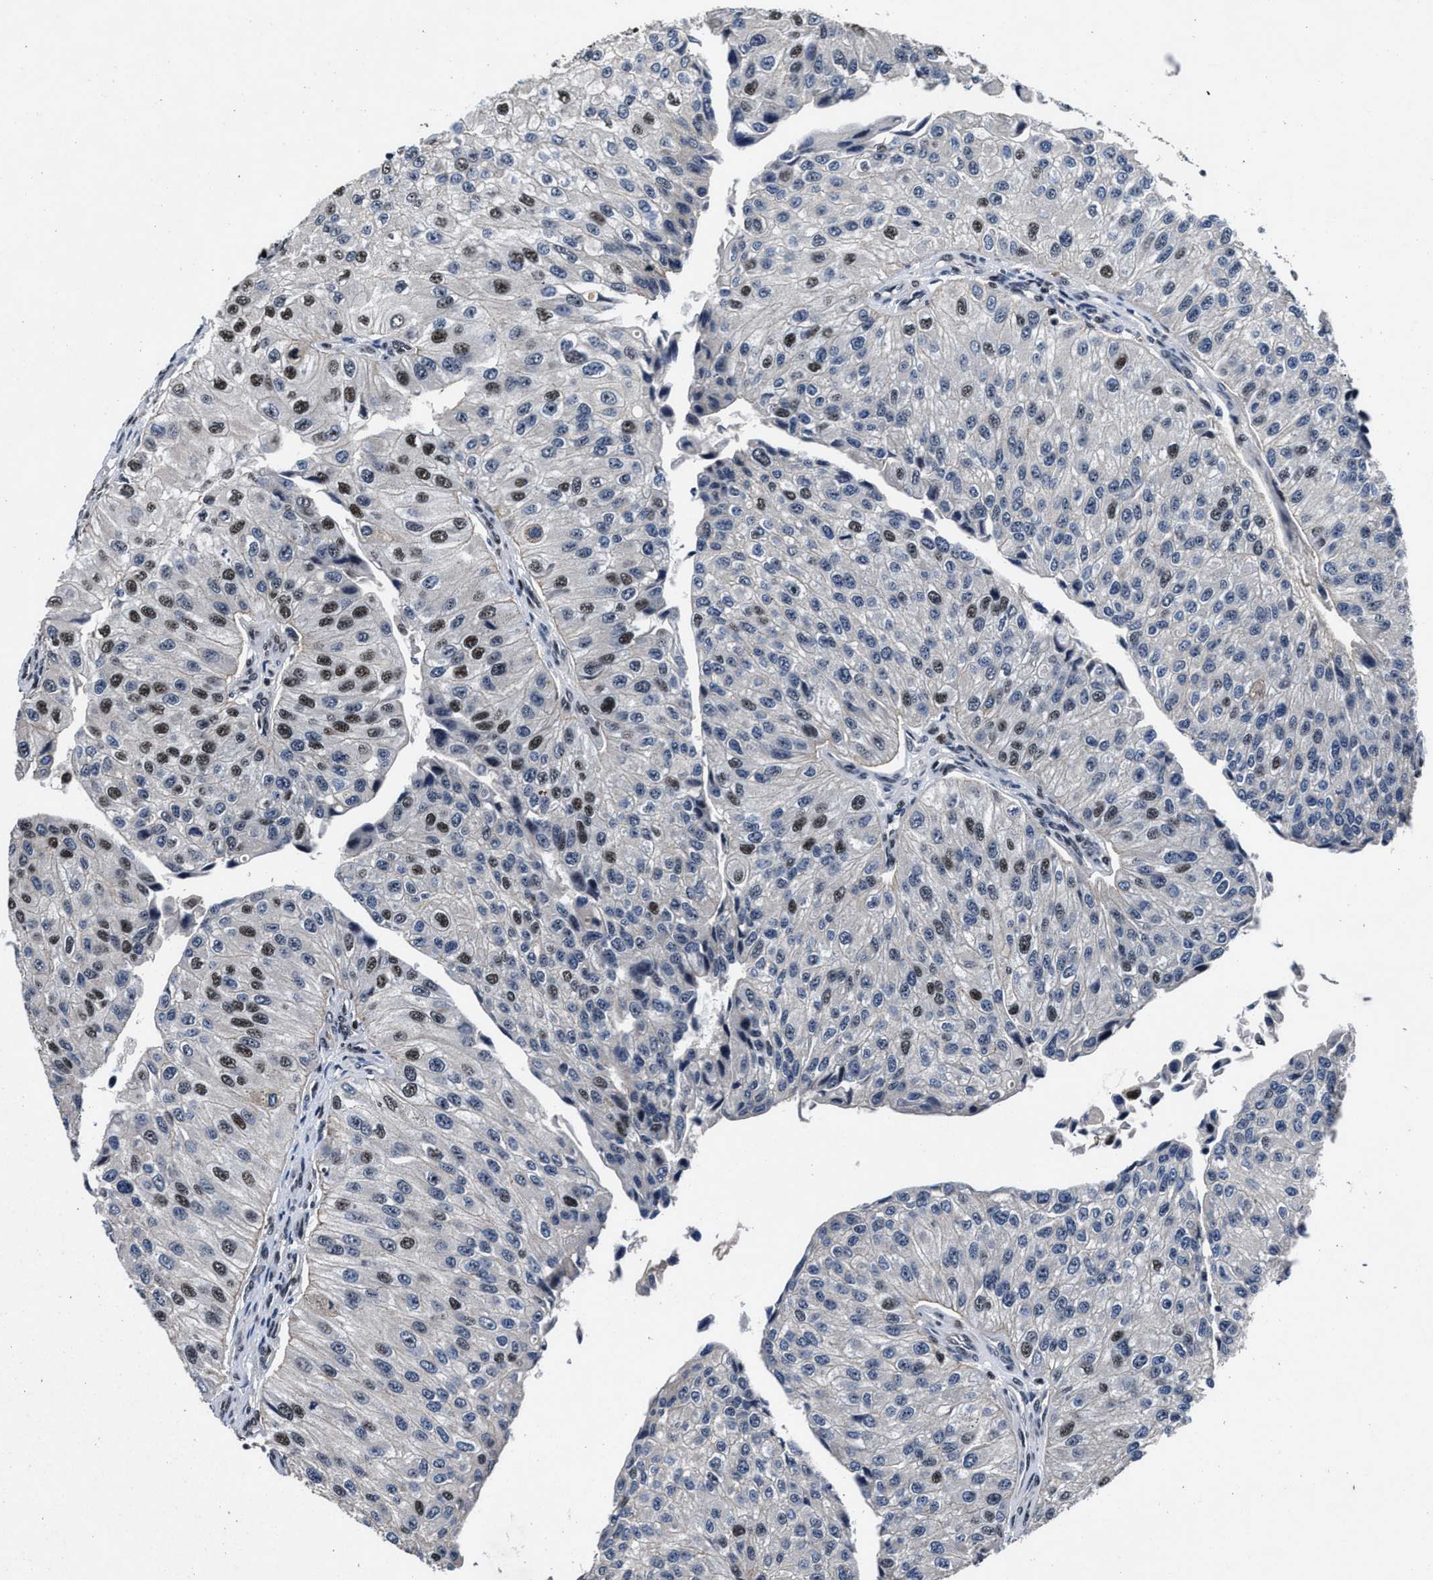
{"staining": {"intensity": "moderate", "quantity": "25%-75%", "location": "nuclear"}, "tissue": "urothelial cancer", "cell_type": "Tumor cells", "image_type": "cancer", "snomed": [{"axis": "morphology", "description": "Urothelial carcinoma, High grade"}, {"axis": "topography", "description": "Kidney"}, {"axis": "topography", "description": "Urinary bladder"}], "caption": "IHC micrograph of high-grade urothelial carcinoma stained for a protein (brown), which shows medium levels of moderate nuclear expression in approximately 25%-75% of tumor cells.", "gene": "ZNF233", "patient": {"sex": "male", "age": 77}}